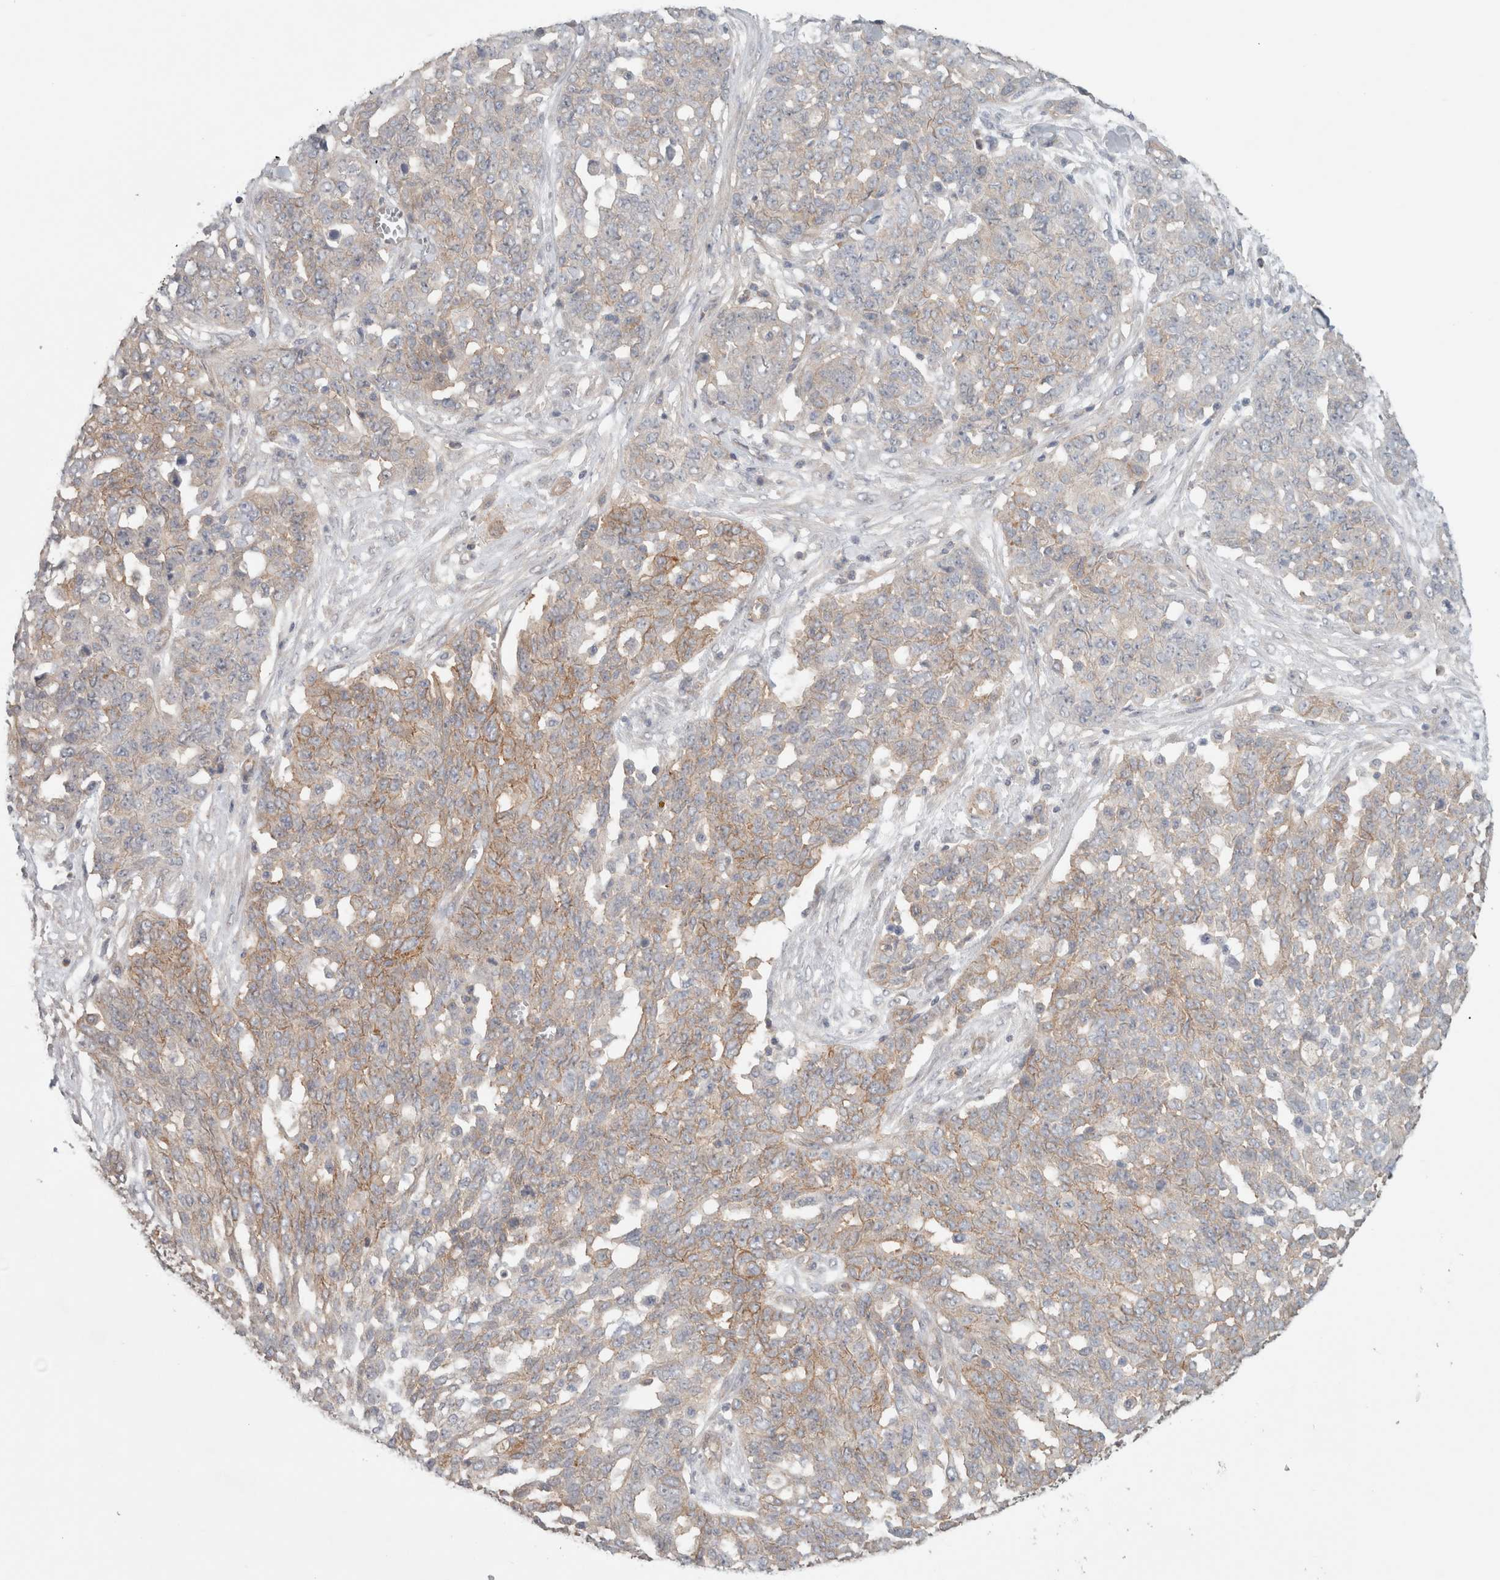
{"staining": {"intensity": "weak", "quantity": "<25%", "location": "cytoplasmic/membranous"}, "tissue": "ovarian cancer", "cell_type": "Tumor cells", "image_type": "cancer", "snomed": [{"axis": "morphology", "description": "Cystadenocarcinoma, serous, NOS"}, {"axis": "topography", "description": "Soft tissue"}, {"axis": "topography", "description": "Ovary"}], "caption": "A high-resolution micrograph shows IHC staining of serous cystadenocarcinoma (ovarian), which shows no significant expression in tumor cells. (DAB (3,3'-diaminobenzidine) immunohistochemistry, high magnification).", "gene": "RASAL2", "patient": {"sex": "female", "age": 57}}